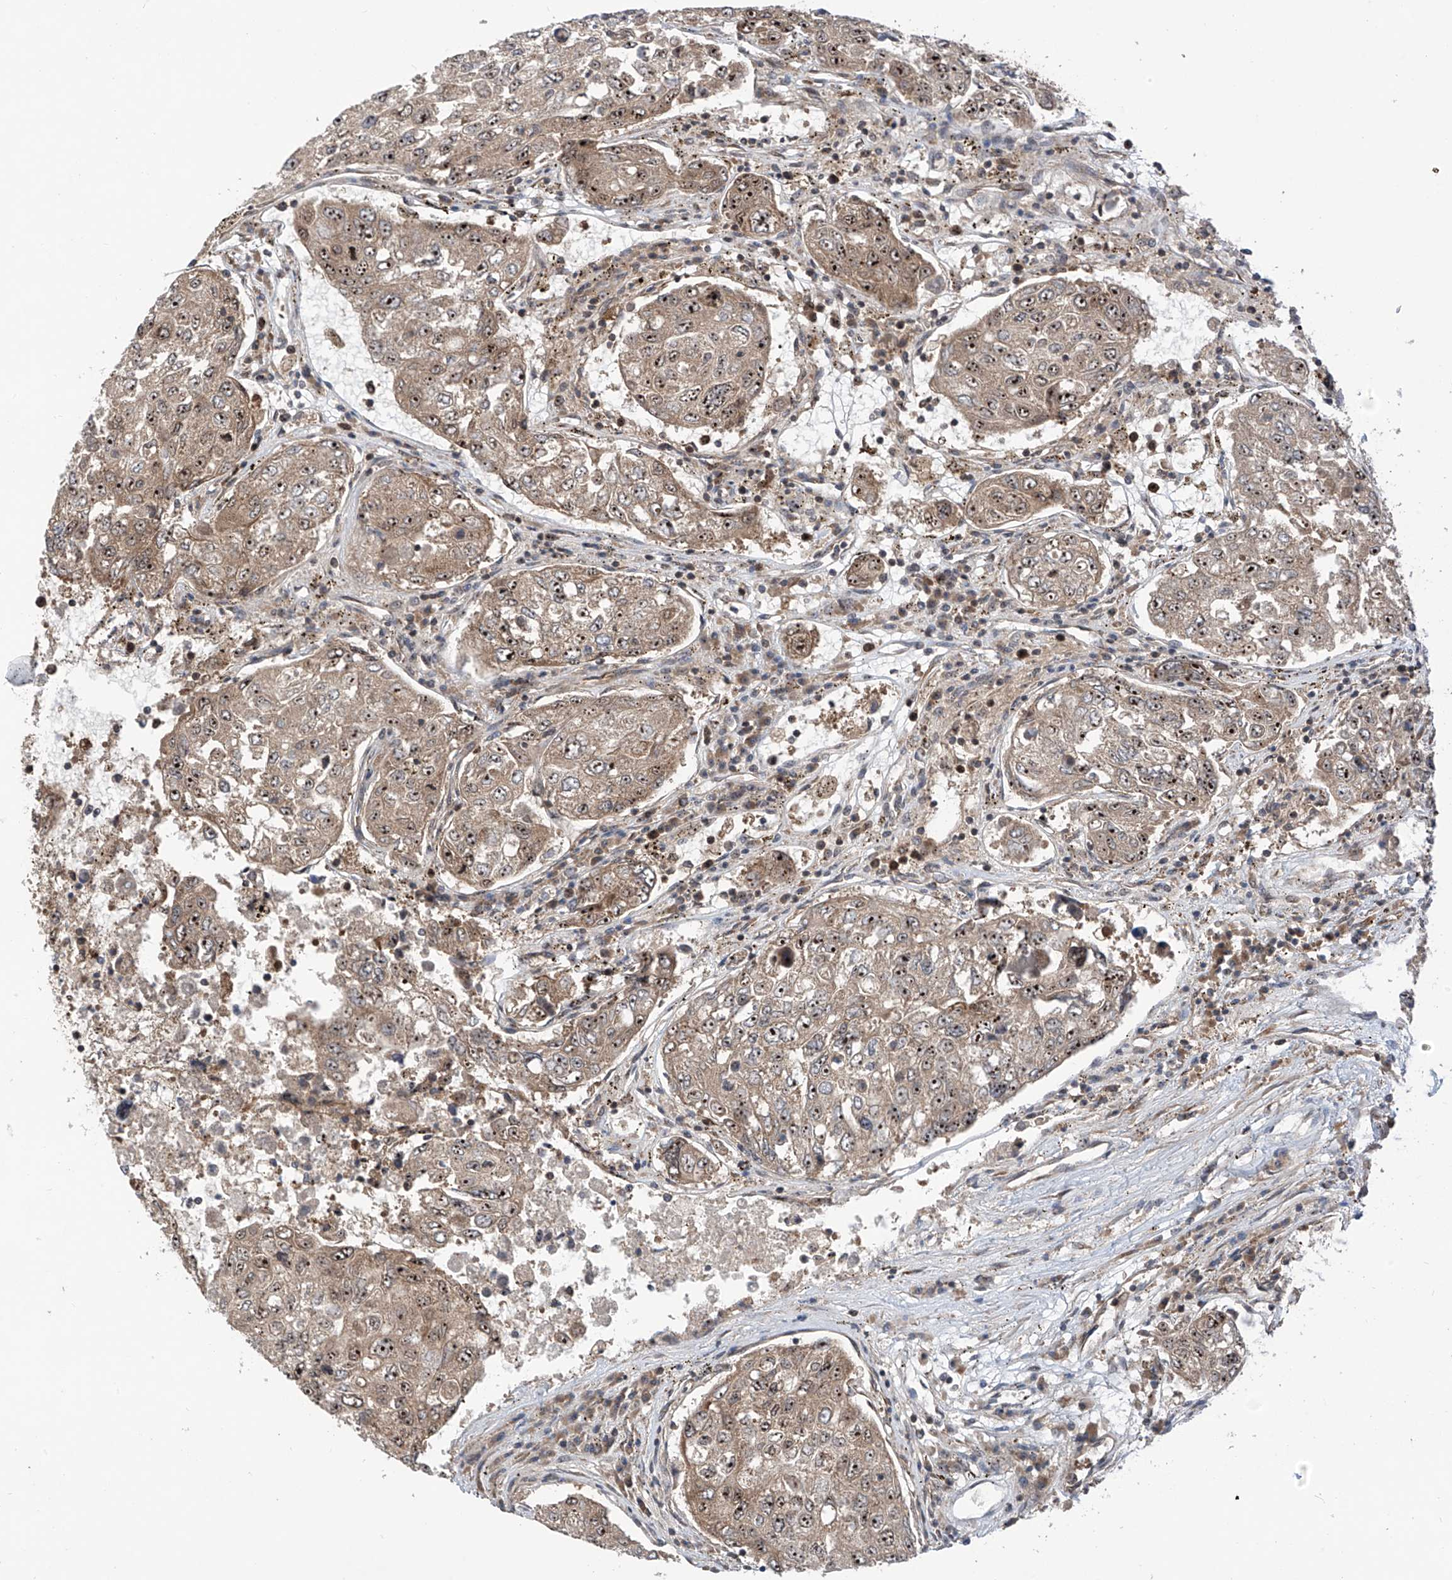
{"staining": {"intensity": "moderate", "quantity": ">75%", "location": "nuclear"}, "tissue": "urothelial cancer", "cell_type": "Tumor cells", "image_type": "cancer", "snomed": [{"axis": "morphology", "description": "Urothelial carcinoma, High grade"}, {"axis": "topography", "description": "Lymph node"}, {"axis": "topography", "description": "Urinary bladder"}], "caption": "Immunohistochemistry micrograph of human urothelial cancer stained for a protein (brown), which exhibits medium levels of moderate nuclear positivity in about >75% of tumor cells.", "gene": "C1orf131", "patient": {"sex": "male", "age": 51}}